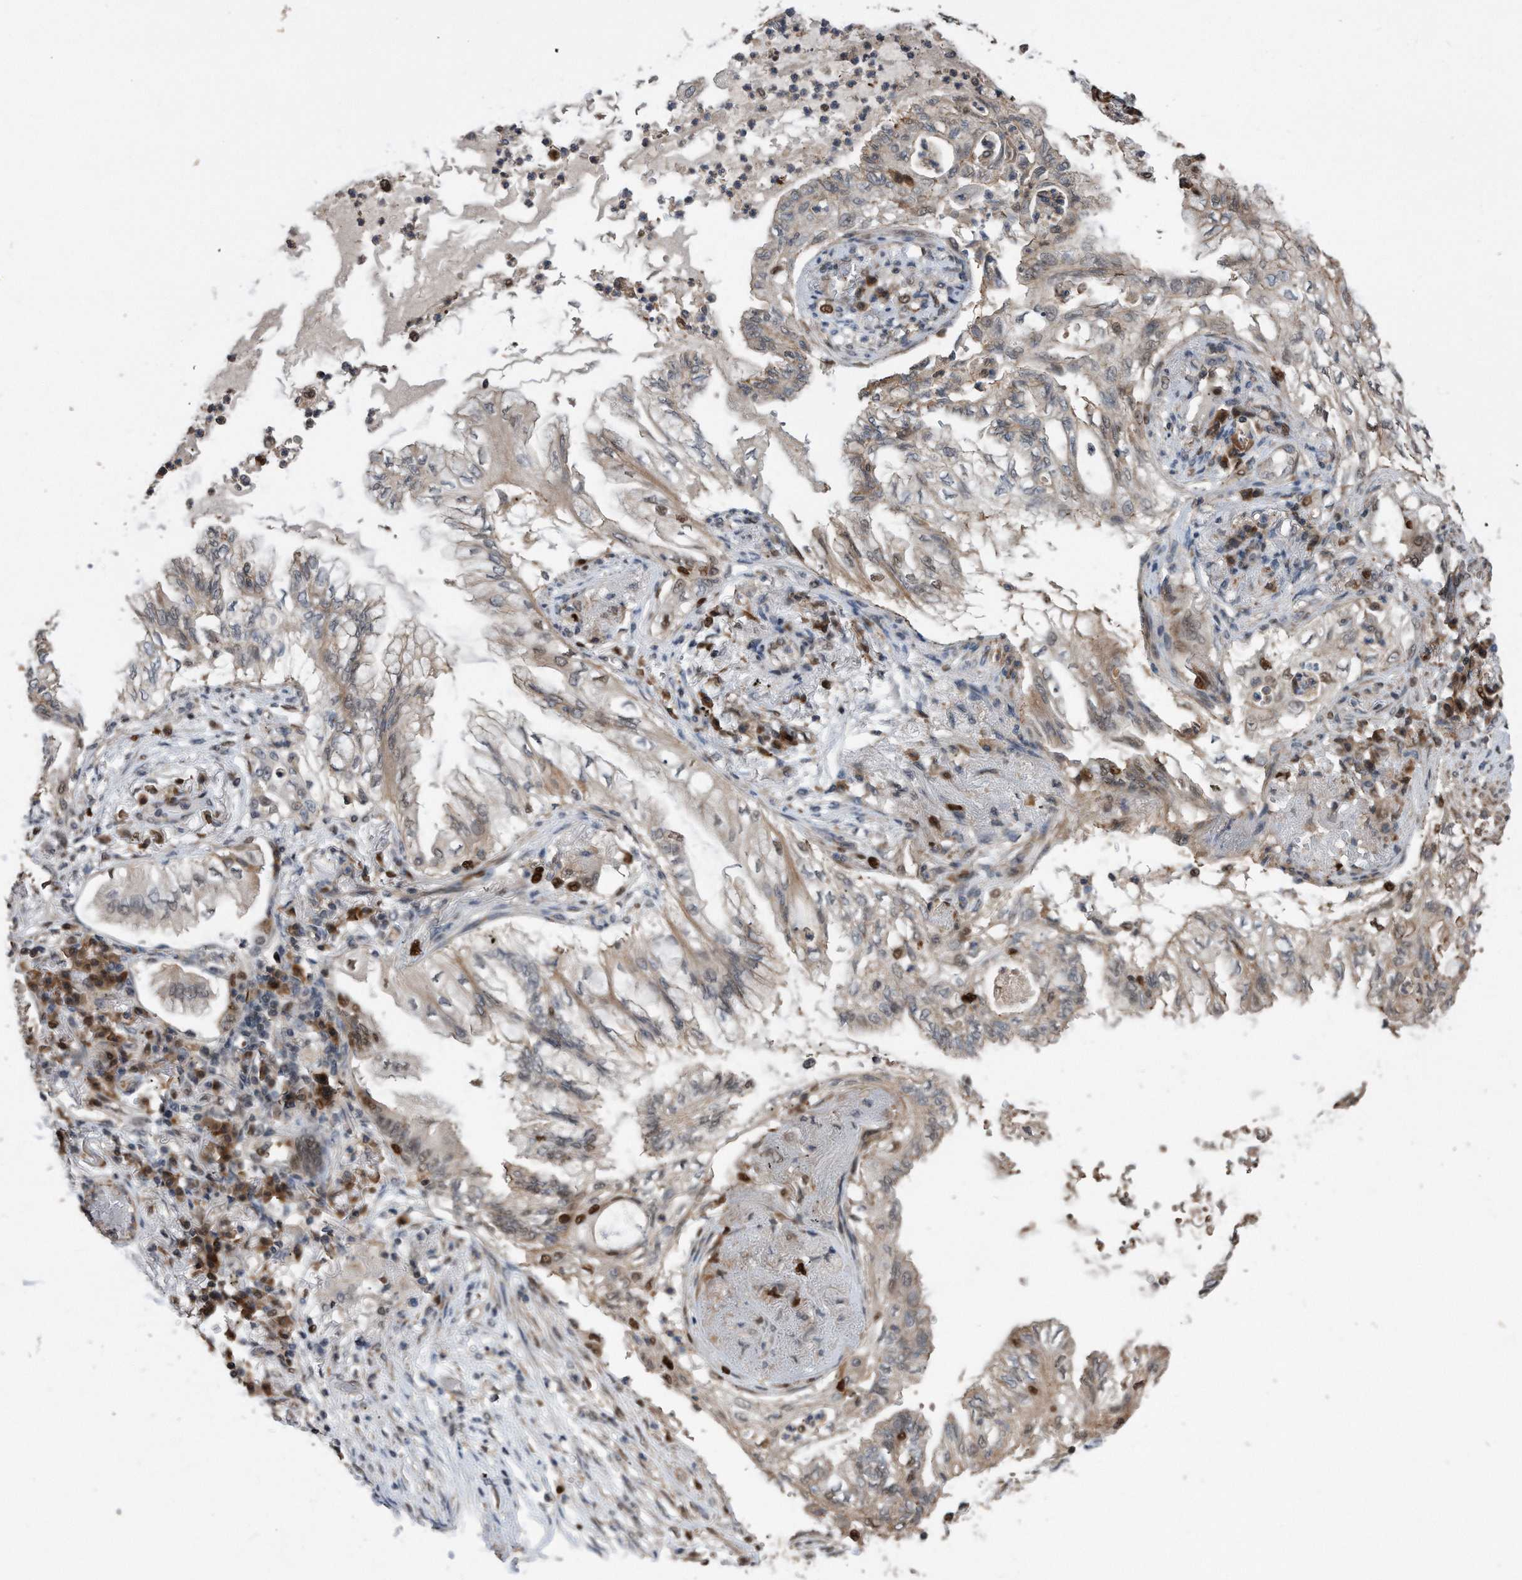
{"staining": {"intensity": "weak", "quantity": "<25%", "location": "cytoplasmic/membranous,nuclear"}, "tissue": "lung cancer", "cell_type": "Tumor cells", "image_type": "cancer", "snomed": [{"axis": "morphology", "description": "Adenocarcinoma, NOS"}, {"axis": "topography", "description": "Lung"}], "caption": "Immunohistochemistry of adenocarcinoma (lung) demonstrates no staining in tumor cells.", "gene": "PCNA", "patient": {"sex": "female", "age": 70}}